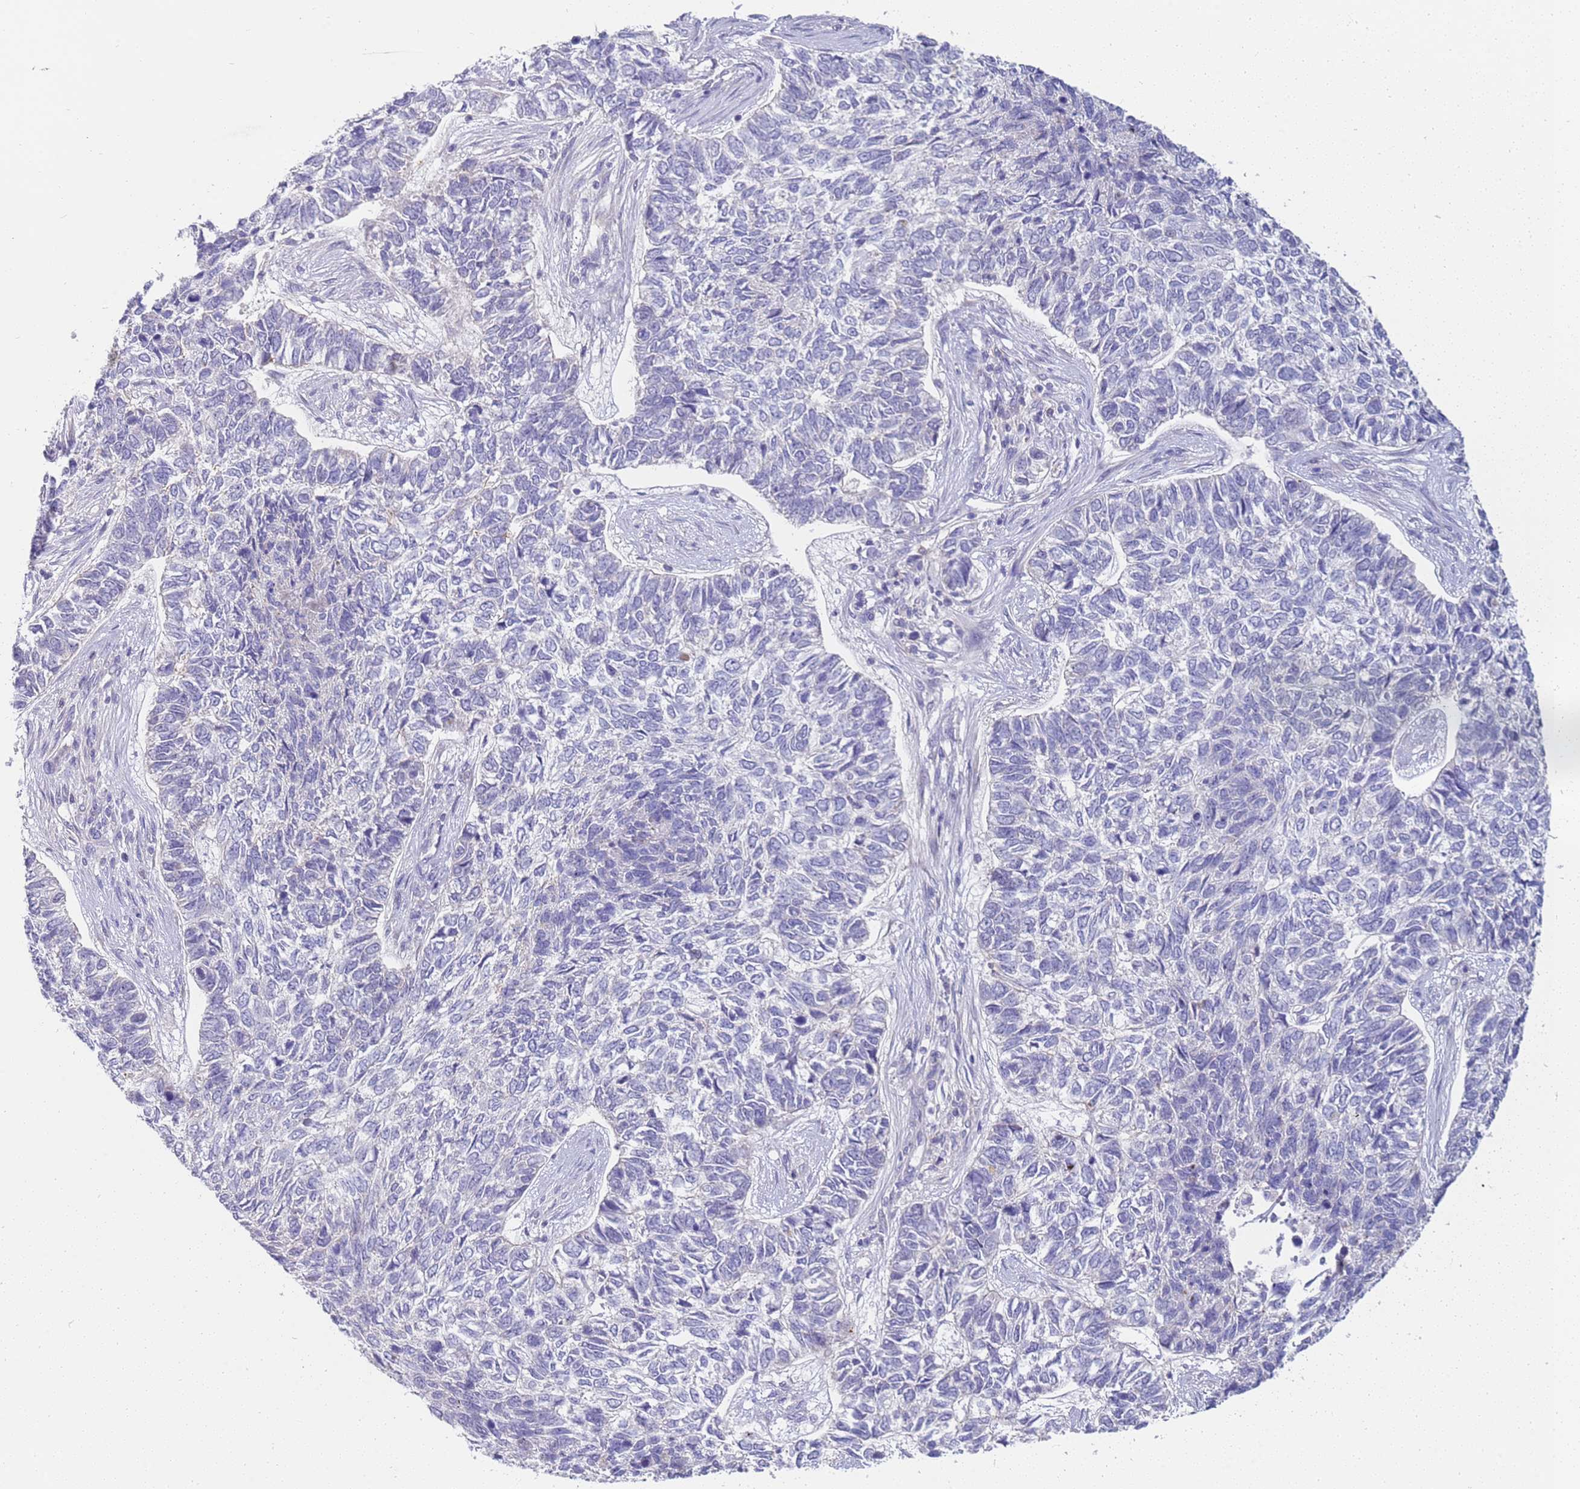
{"staining": {"intensity": "negative", "quantity": "none", "location": "none"}, "tissue": "skin cancer", "cell_type": "Tumor cells", "image_type": "cancer", "snomed": [{"axis": "morphology", "description": "Basal cell carcinoma"}, {"axis": "topography", "description": "Skin"}], "caption": "The micrograph displays no staining of tumor cells in skin basal cell carcinoma.", "gene": "STK25", "patient": {"sex": "female", "age": 65}}